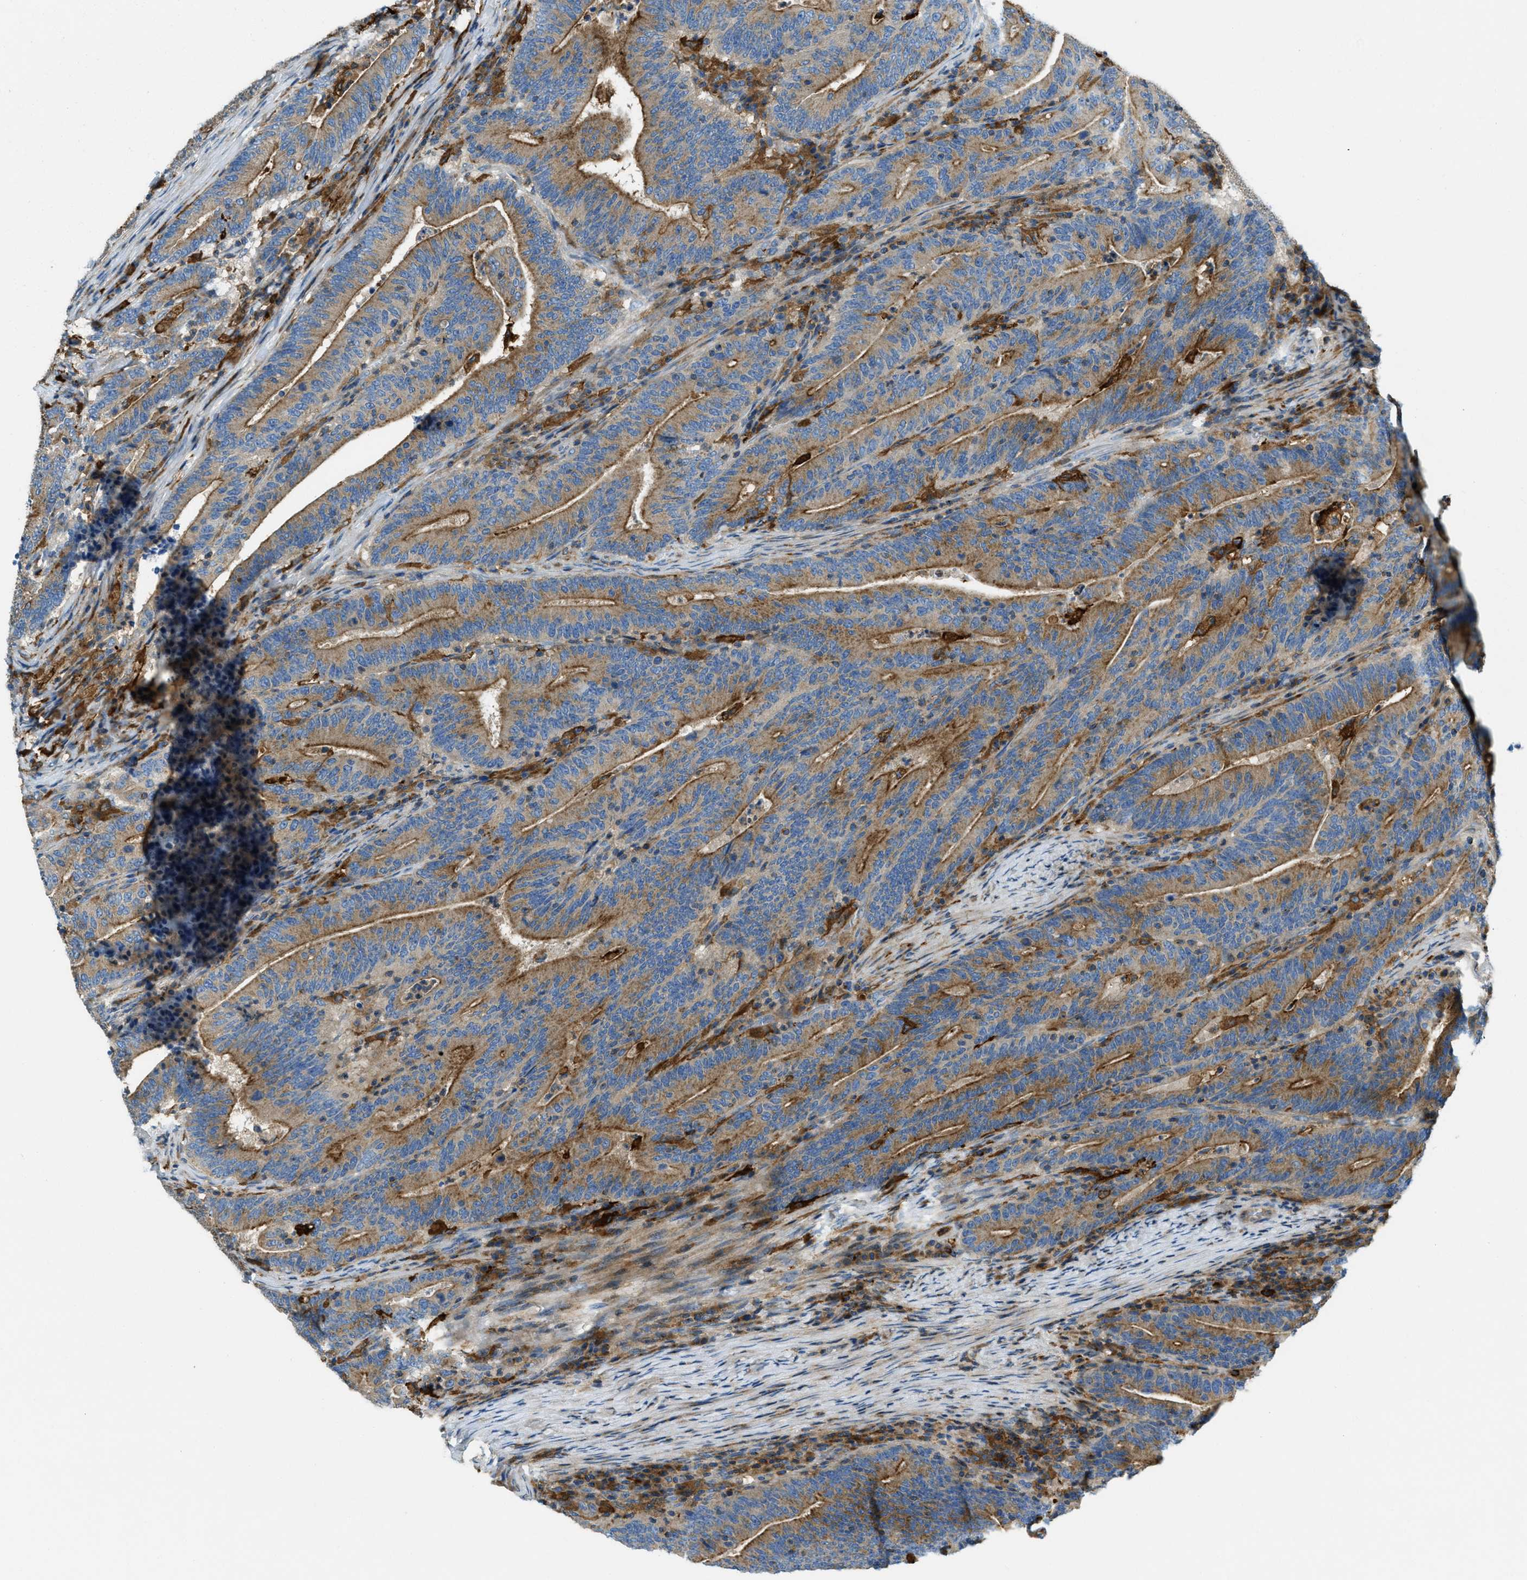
{"staining": {"intensity": "moderate", "quantity": ">75%", "location": "cytoplasmic/membranous"}, "tissue": "colorectal cancer", "cell_type": "Tumor cells", "image_type": "cancer", "snomed": [{"axis": "morphology", "description": "Adenocarcinoma, NOS"}, {"axis": "topography", "description": "Colon"}], "caption": "A micrograph of human colorectal cancer (adenocarcinoma) stained for a protein exhibits moderate cytoplasmic/membranous brown staining in tumor cells. The protein of interest is shown in brown color, while the nuclei are stained blue.", "gene": "RFFL", "patient": {"sex": "female", "age": 66}}